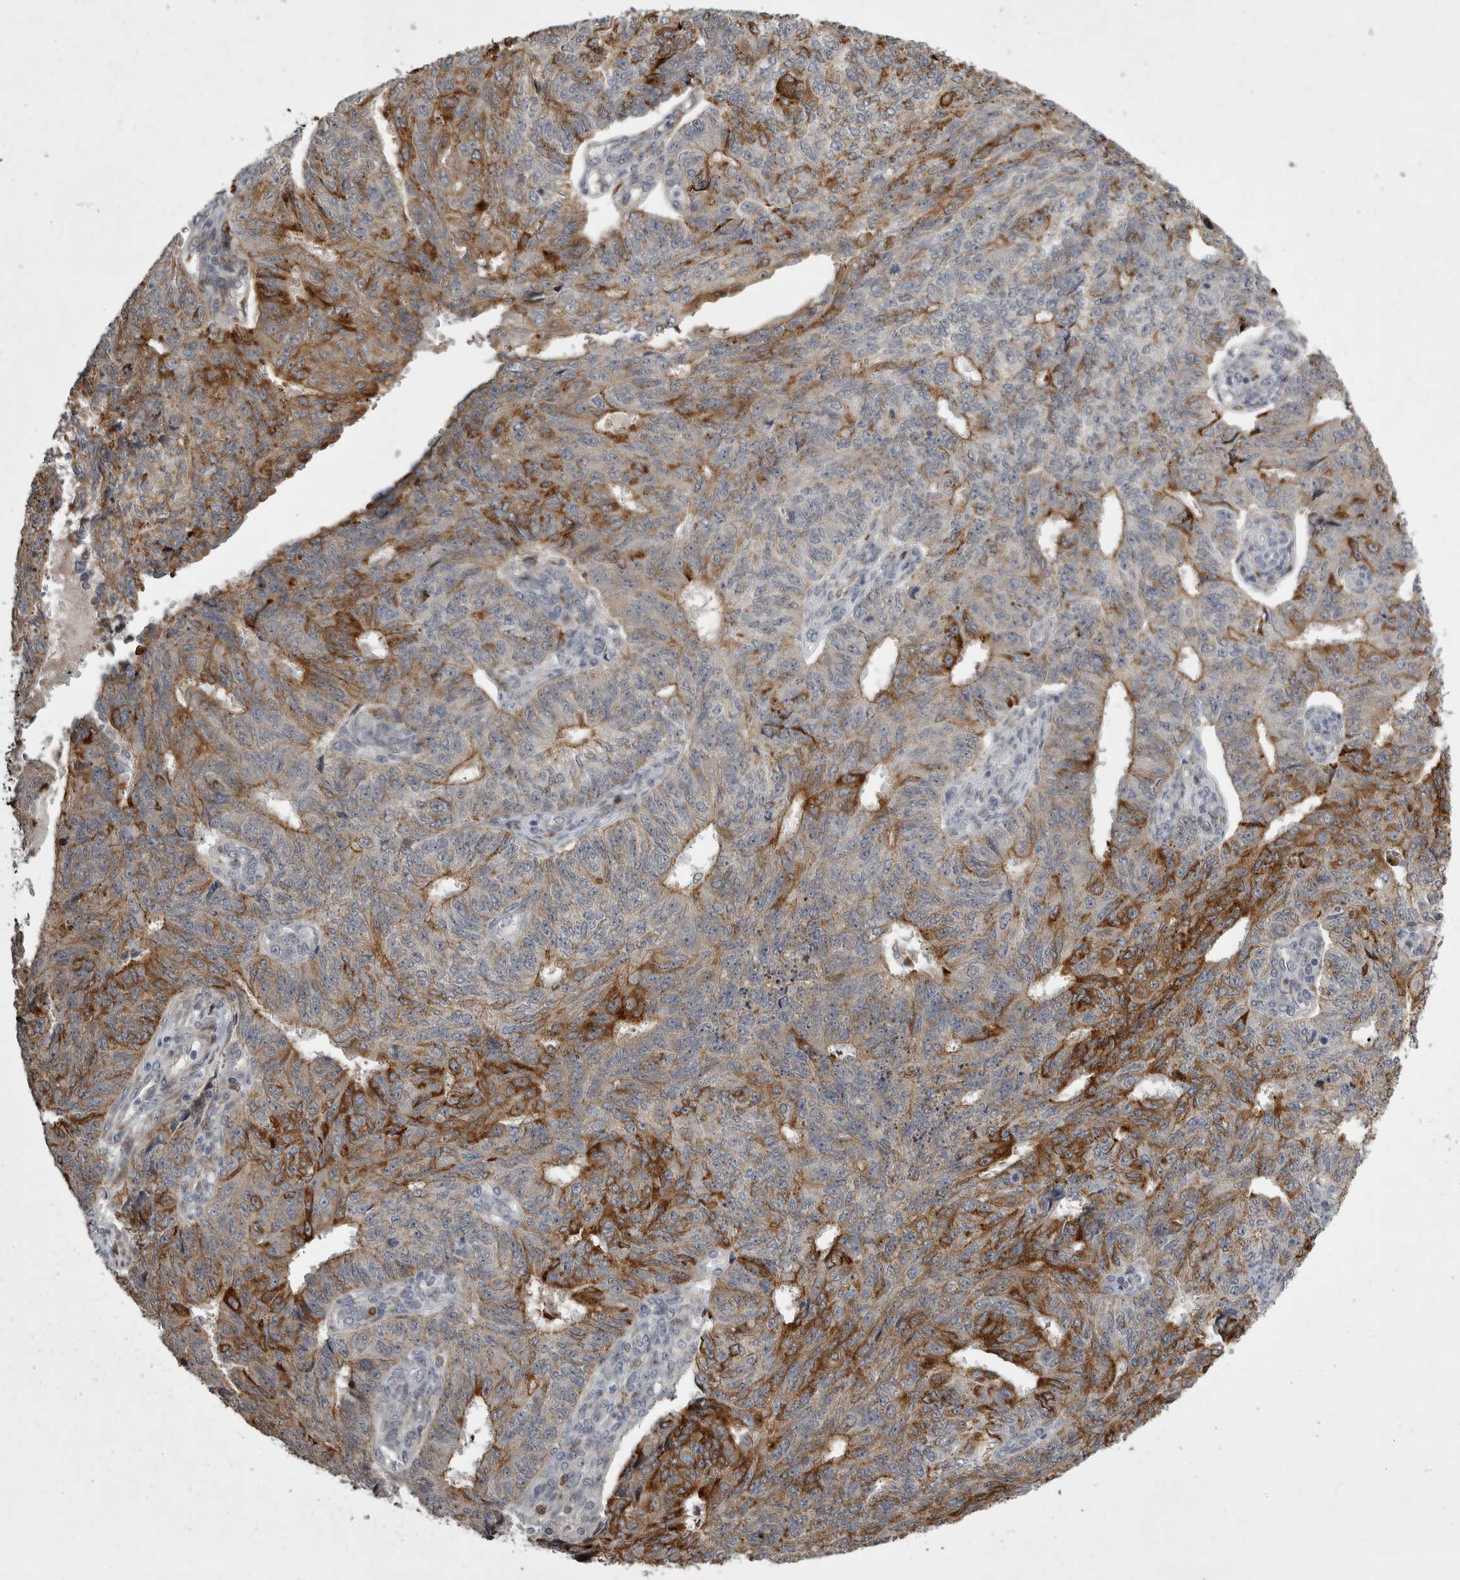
{"staining": {"intensity": "moderate", "quantity": ">75%", "location": "cytoplasmic/membranous"}, "tissue": "endometrial cancer", "cell_type": "Tumor cells", "image_type": "cancer", "snomed": [{"axis": "morphology", "description": "Adenocarcinoma, NOS"}, {"axis": "topography", "description": "Endometrium"}], "caption": "Human endometrial cancer stained with a protein marker shows moderate staining in tumor cells.", "gene": "MPDZ", "patient": {"sex": "female", "age": 32}}